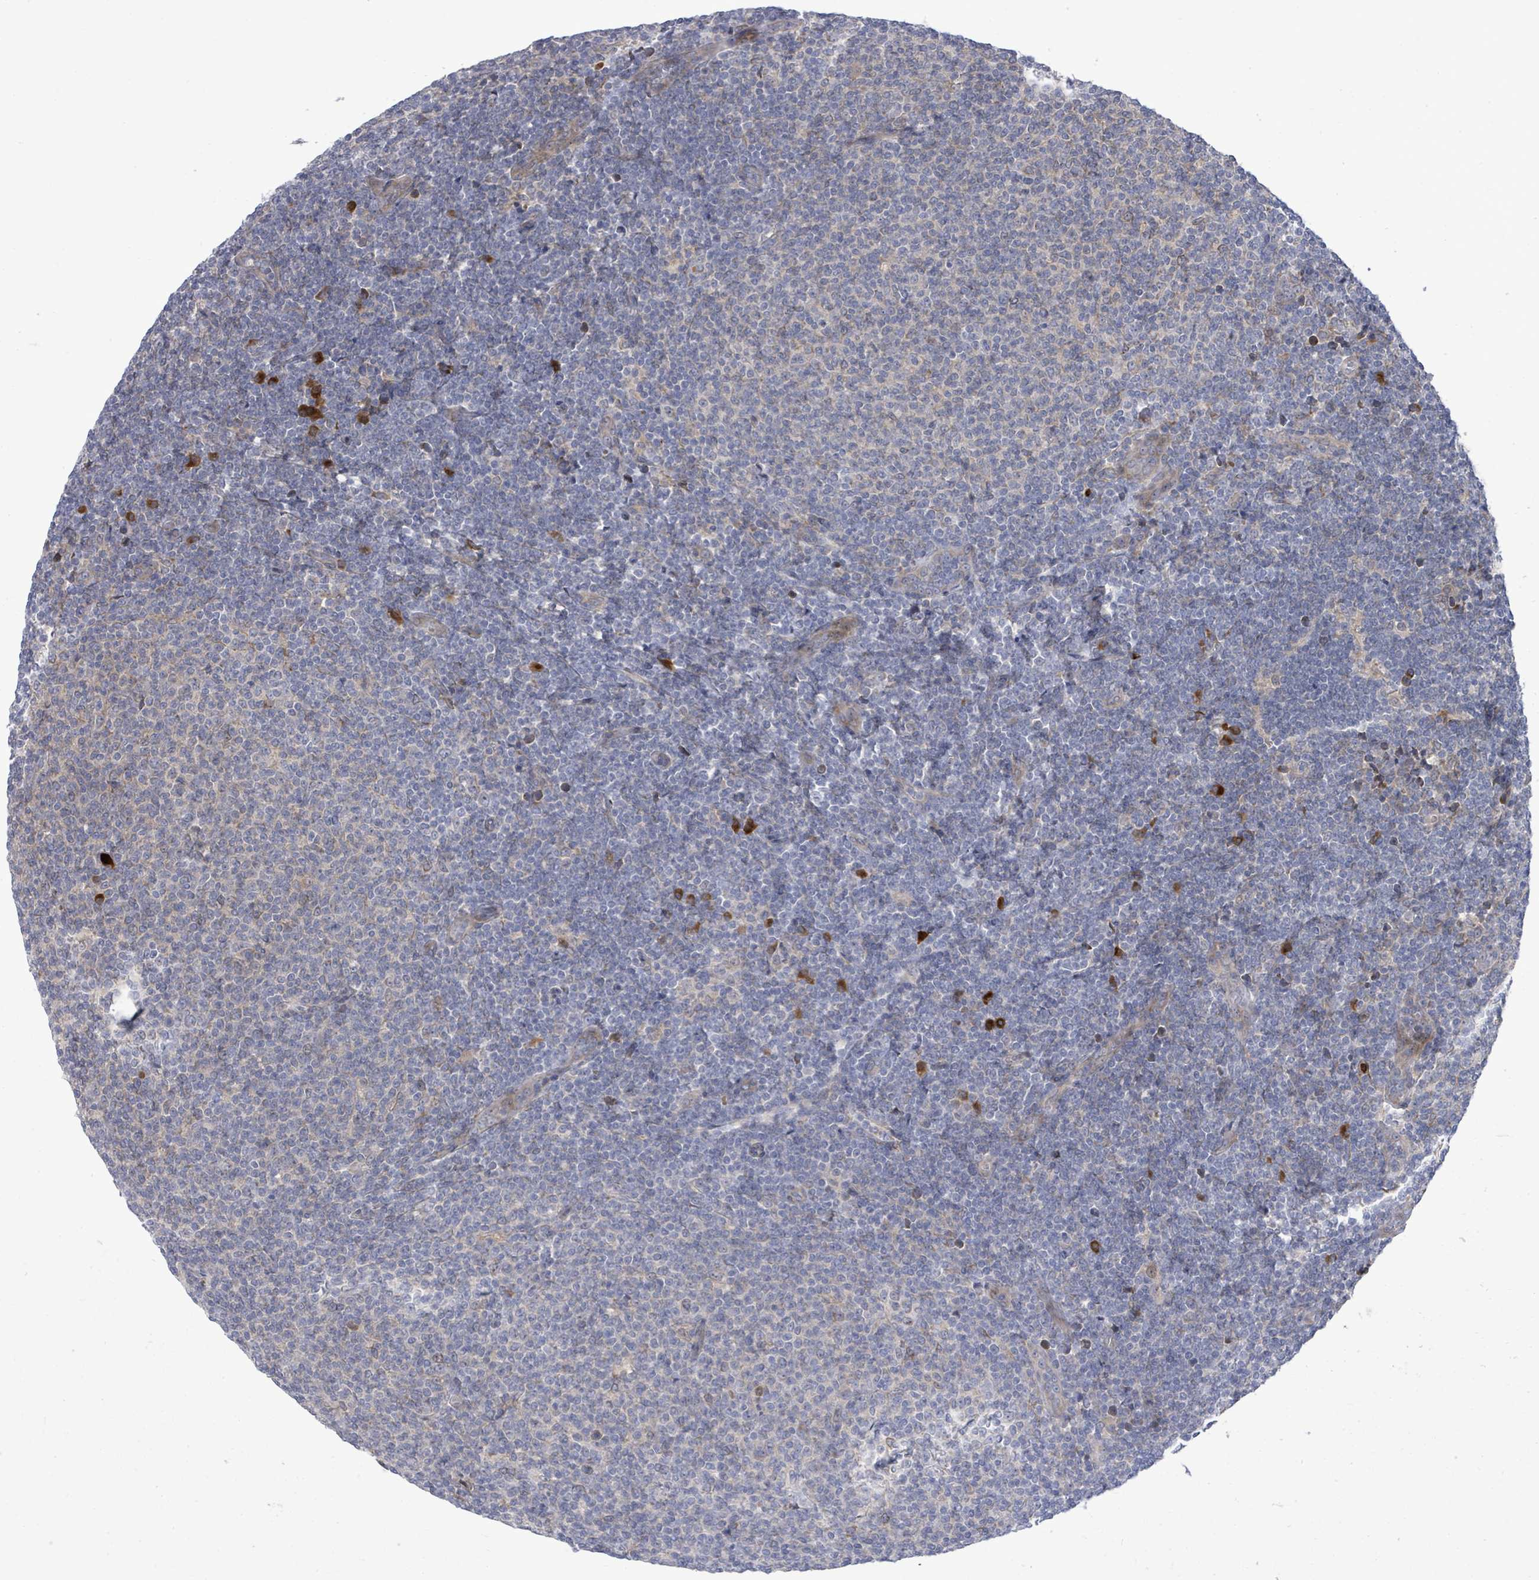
{"staining": {"intensity": "negative", "quantity": "none", "location": "none"}, "tissue": "lymphoma", "cell_type": "Tumor cells", "image_type": "cancer", "snomed": [{"axis": "morphology", "description": "Malignant lymphoma, non-Hodgkin's type, Low grade"}, {"axis": "topography", "description": "Lymph node"}], "caption": "Immunohistochemistry image of neoplastic tissue: lymphoma stained with DAB shows no significant protein expression in tumor cells. (IHC, brightfield microscopy, high magnification).", "gene": "SAR1A", "patient": {"sex": "male", "age": 66}}